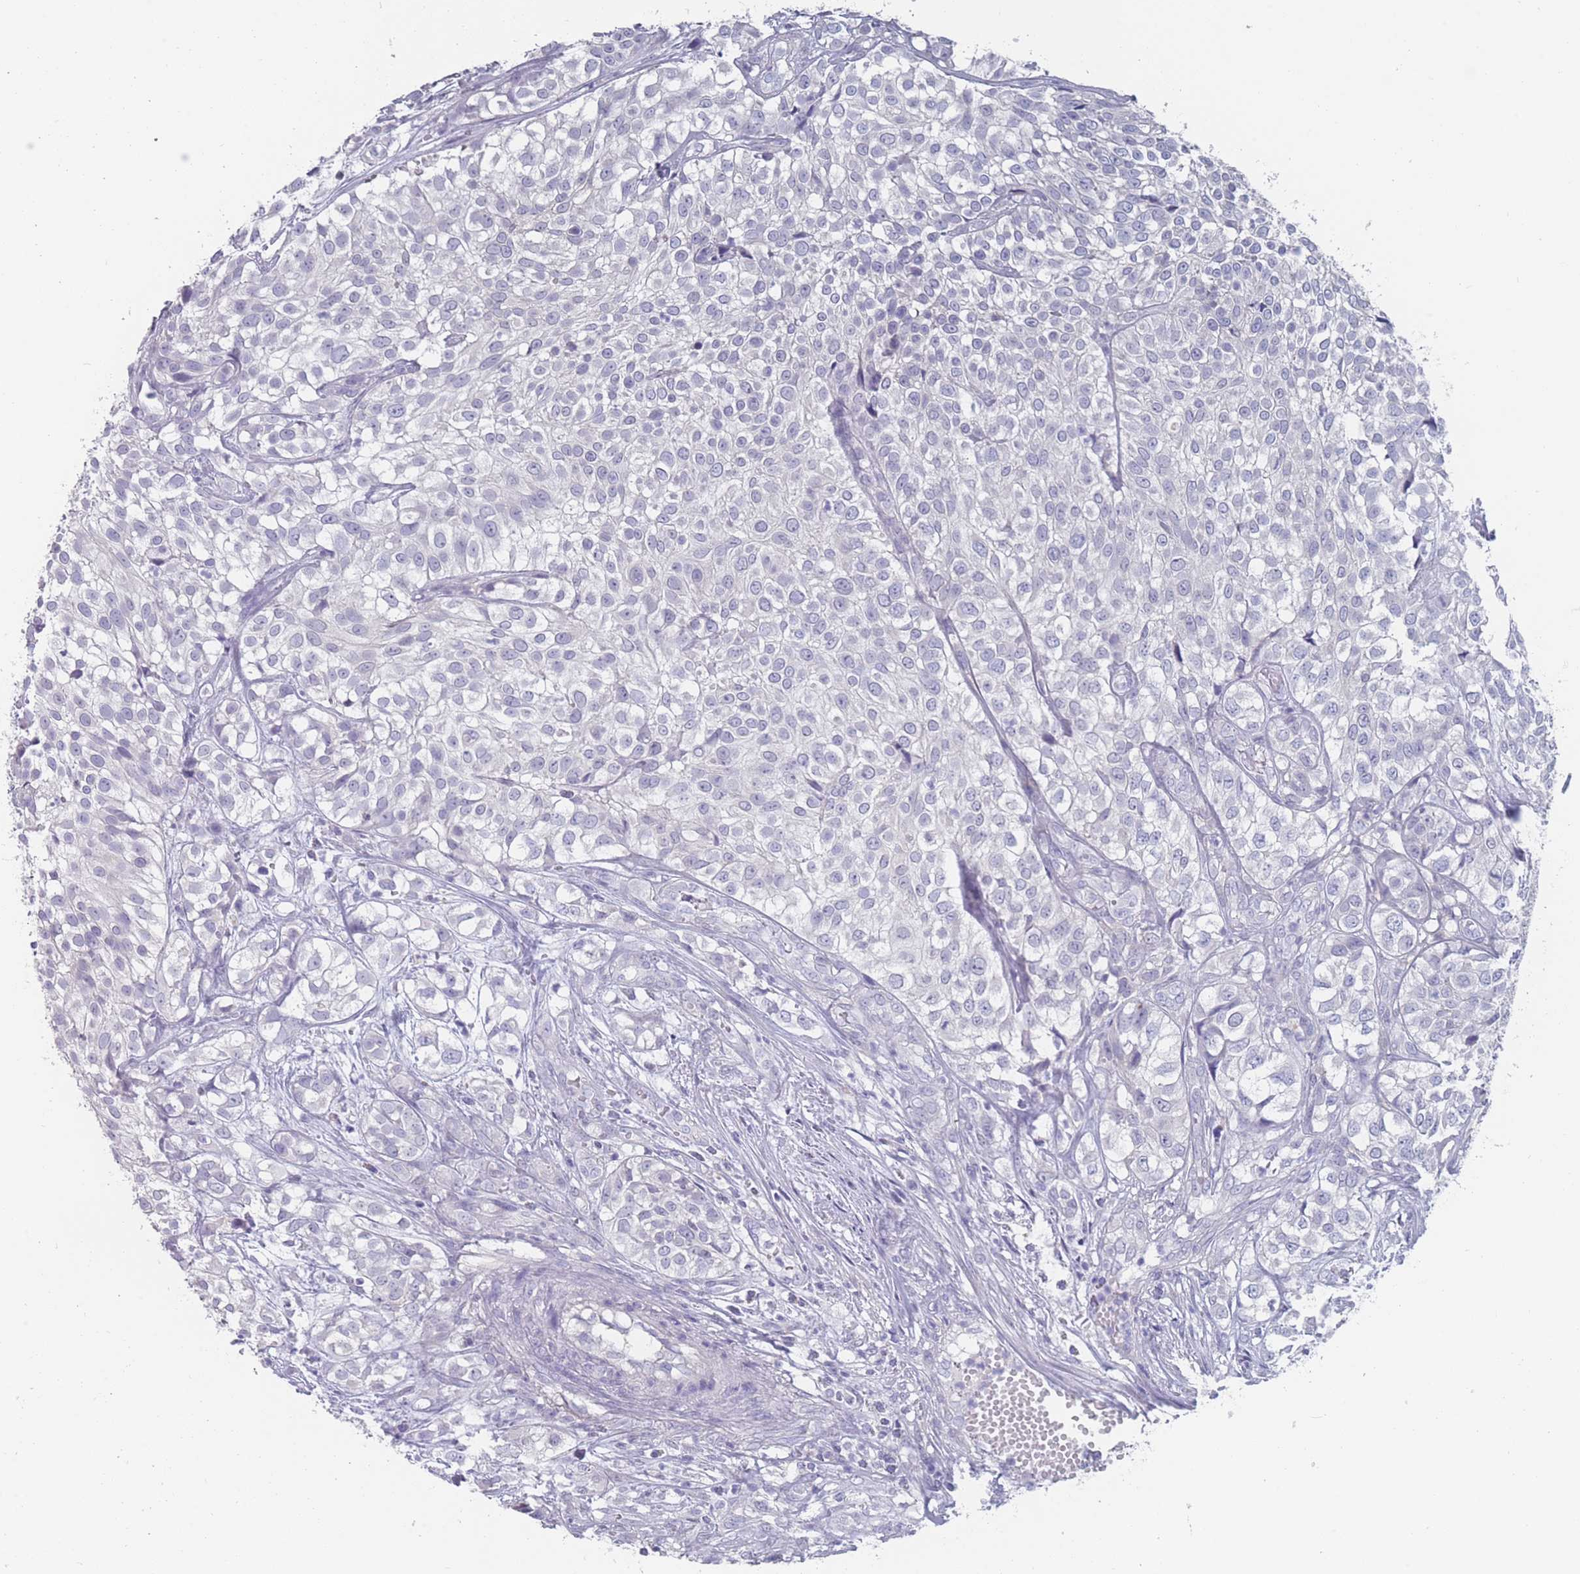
{"staining": {"intensity": "negative", "quantity": "none", "location": "none"}, "tissue": "urothelial cancer", "cell_type": "Tumor cells", "image_type": "cancer", "snomed": [{"axis": "morphology", "description": "Urothelial carcinoma, High grade"}, {"axis": "topography", "description": "Urinary bladder"}], "caption": "Image shows no significant protein staining in tumor cells of urothelial carcinoma (high-grade).", "gene": "CYP51A1", "patient": {"sex": "male", "age": 56}}